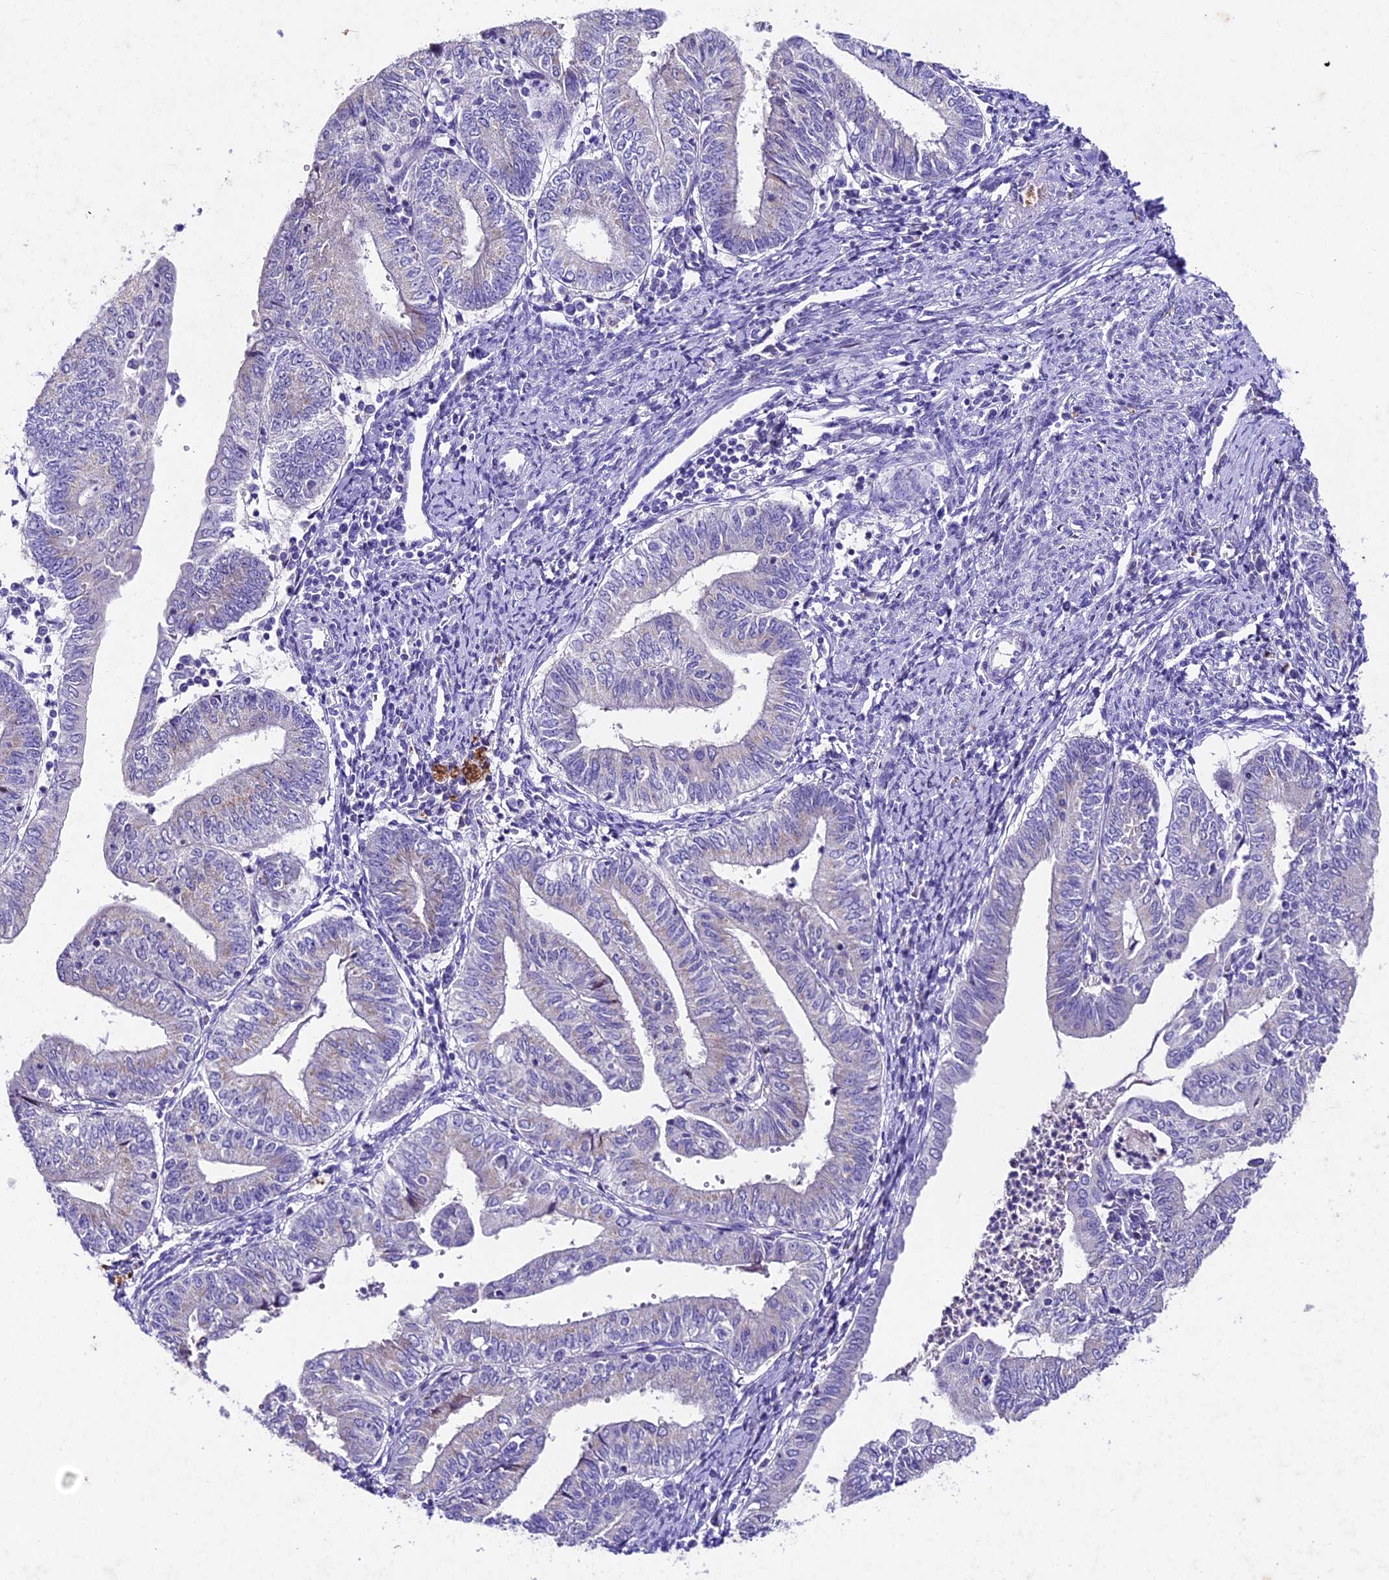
{"staining": {"intensity": "negative", "quantity": "none", "location": "none"}, "tissue": "endometrial cancer", "cell_type": "Tumor cells", "image_type": "cancer", "snomed": [{"axis": "morphology", "description": "Adenocarcinoma, NOS"}, {"axis": "topography", "description": "Endometrium"}], "caption": "The IHC micrograph has no significant positivity in tumor cells of endometrial cancer tissue. (DAB (3,3'-diaminobenzidine) immunohistochemistry (IHC) visualized using brightfield microscopy, high magnification).", "gene": "IFT140", "patient": {"sex": "female", "age": 66}}